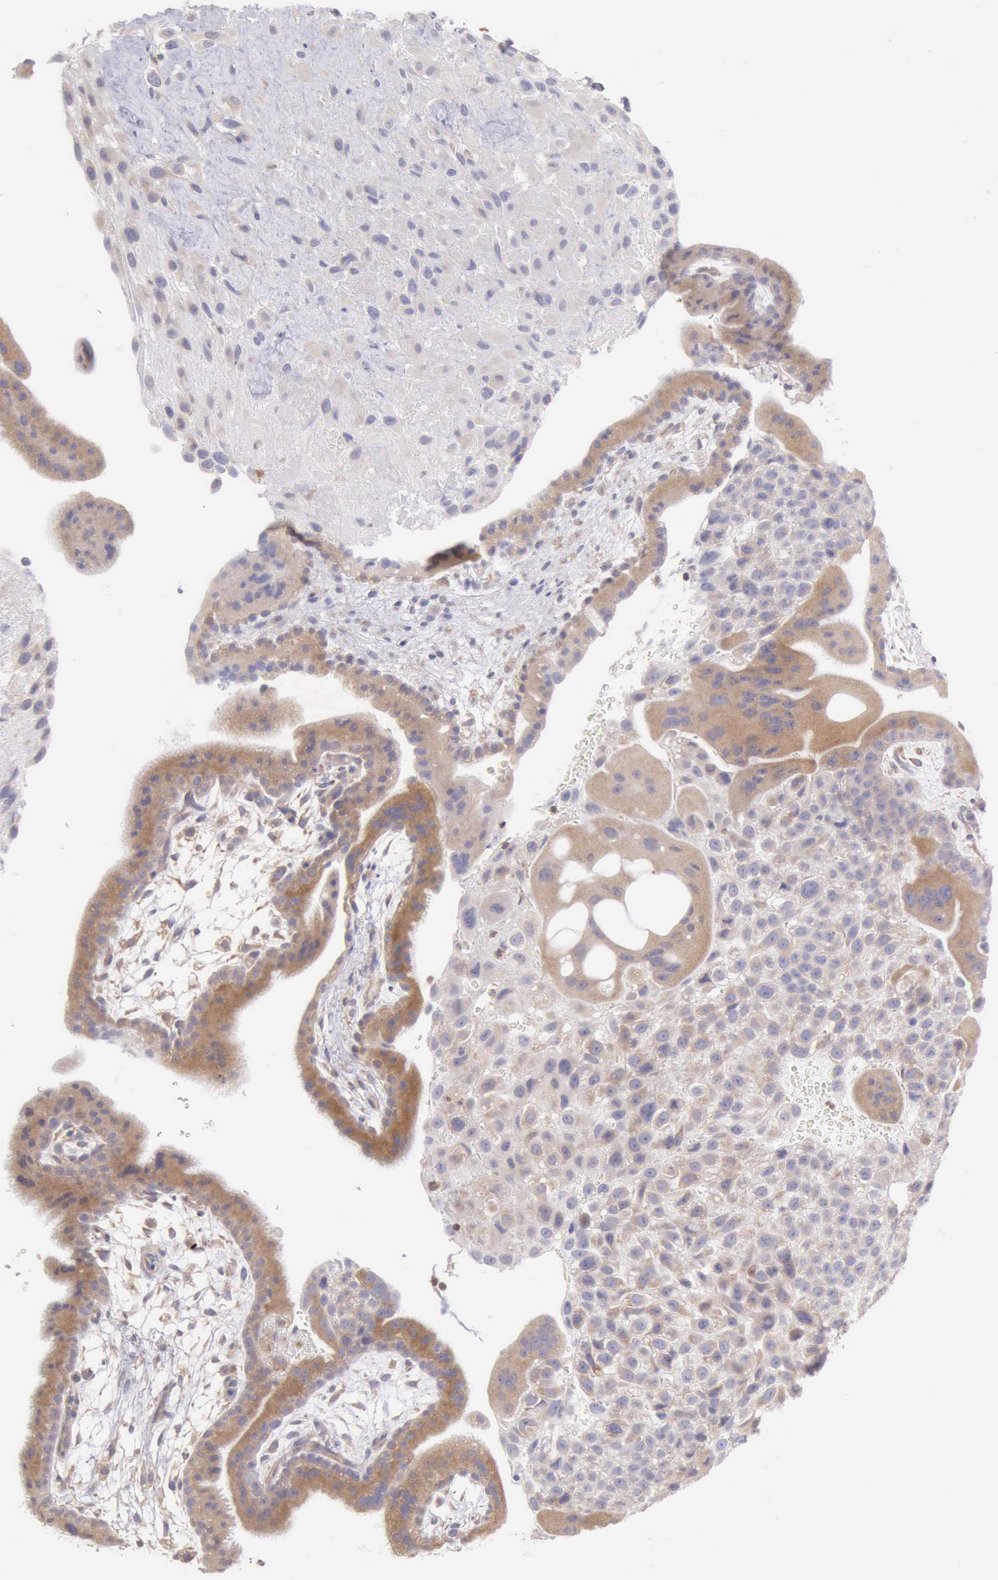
{"staining": {"intensity": "weak", "quantity": ">75%", "location": "cytoplasmic/membranous"}, "tissue": "placenta", "cell_type": "Decidual cells", "image_type": "normal", "snomed": [{"axis": "morphology", "description": "Normal tissue, NOS"}, {"axis": "topography", "description": "Placenta"}], "caption": "Normal placenta shows weak cytoplasmic/membranous expression in about >75% of decidual cells, visualized by immunohistochemistry. (DAB = brown stain, brightfield microscopy at high magnification).", "gene": "SASH3", "patient": {"sex": "female", "age": 19}}